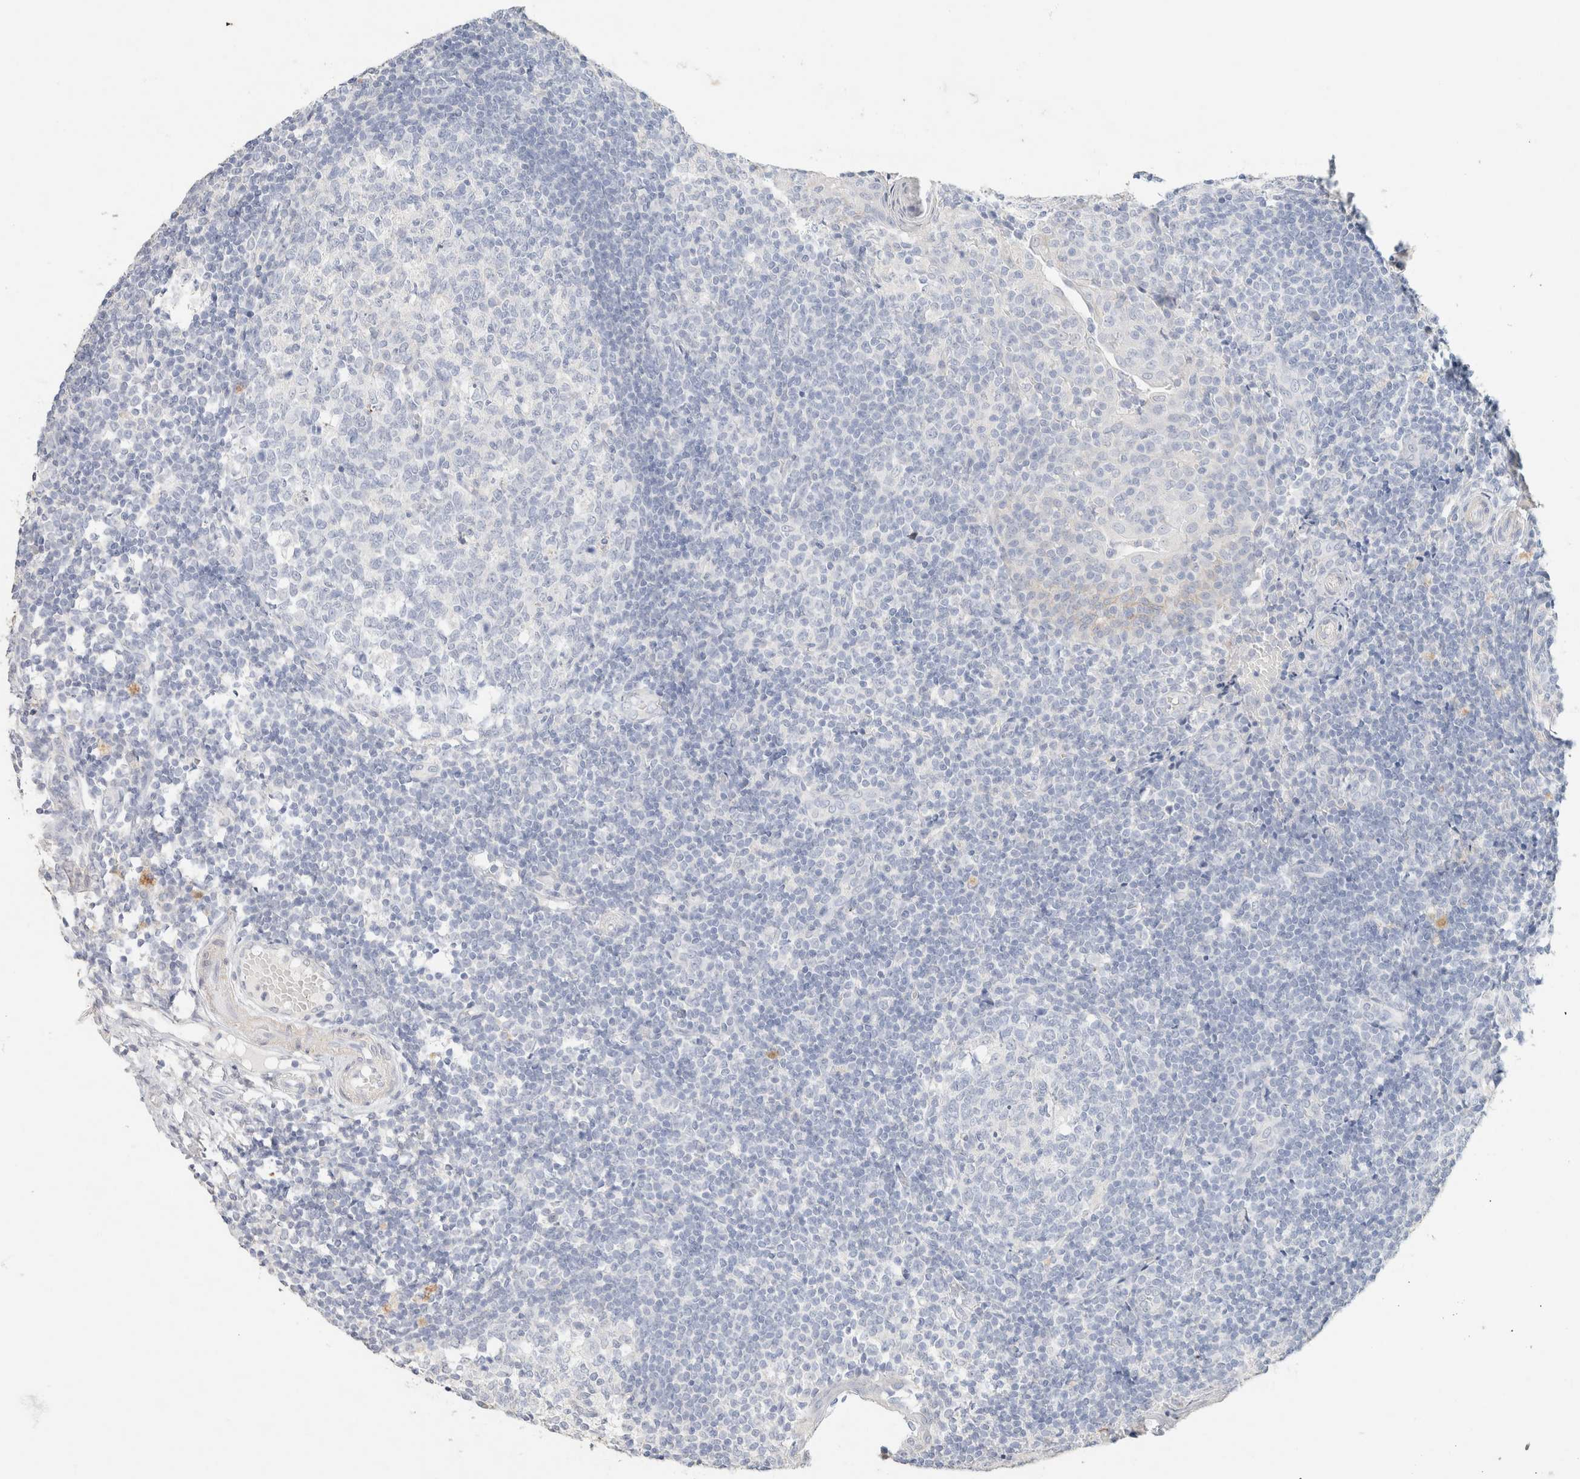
{"staining": {"intensity": "negative", "quantity": "none", "location": "none"}, "tissue": "tonsil", "cell_type": "Germinal center cells", "image_type": "normal", "snomed": [{"axis": "morphology", "description": "Normal tissue, NOS"}, {"axis": "topography", "description": "Tonsil"}], "caption": "This photomicrograph is of benign tonsil stained with immunohistochemistry to label a protein in brown with the nuclei are counter-stained blue. There is no staining in germinal center cells. The staining is performed using DAB (3,3'-diaminobenzidine) brown chromogen with nuclei counter-stained in using hematoxylin.", "gene": "CA12", "patient": {"sex": "female", "age": 19}}